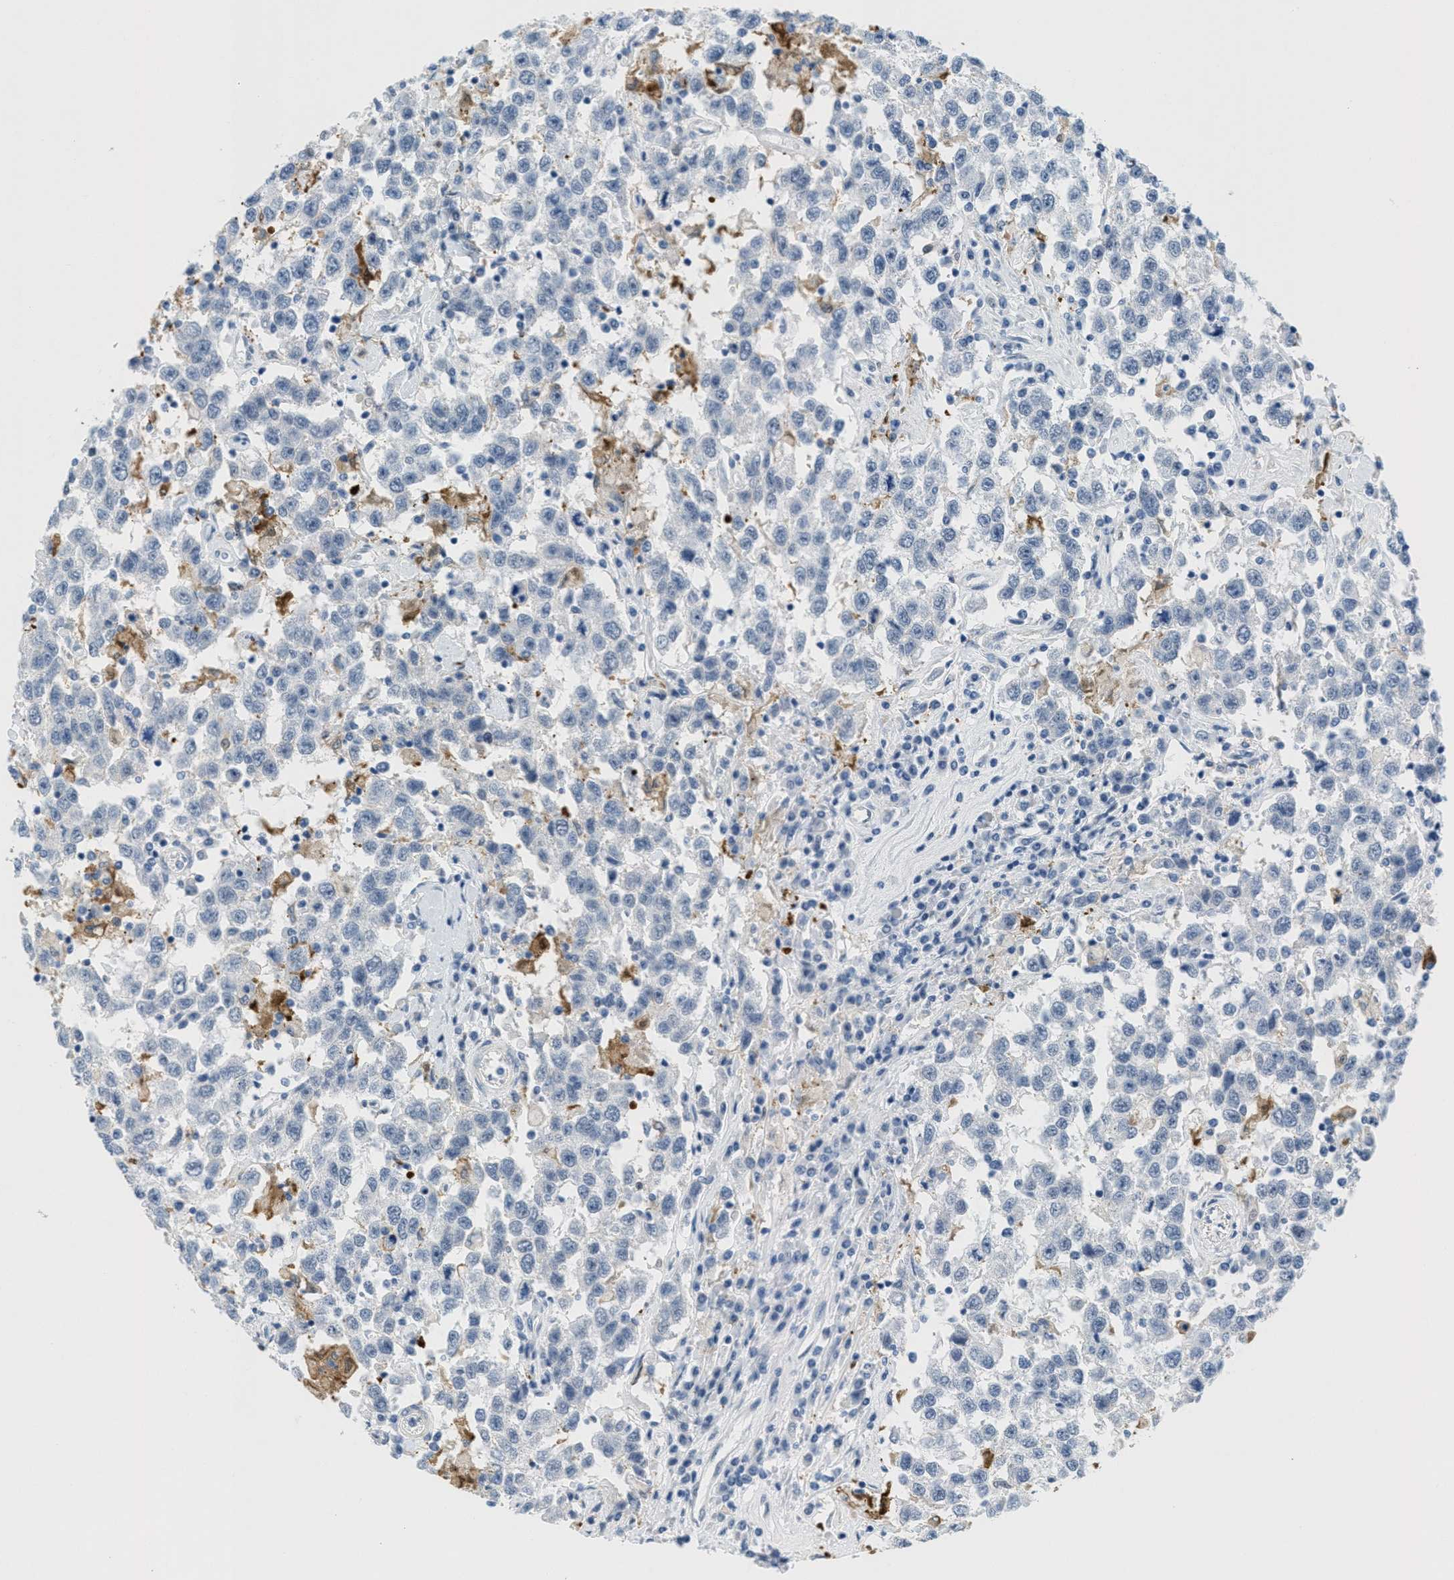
{"staining": {"intensity": "negative", "quantity": "none", "location": "none"}, "tissue": "testis cancer", "cell_type": "Tumor cells", "image_type": "cancer", "snomed": [{"axis": "morphology", "description": "Seminoma, NOS"}, {"axis": "topography", "description": "Testis"}], "caption": "IHC micrograph of testis cancer (seminoma) stained for a protein (brown), which shows no staining in tumor cells.", "gene": "HS3ST2", "patient": {"sex": "male", "age": 41}}